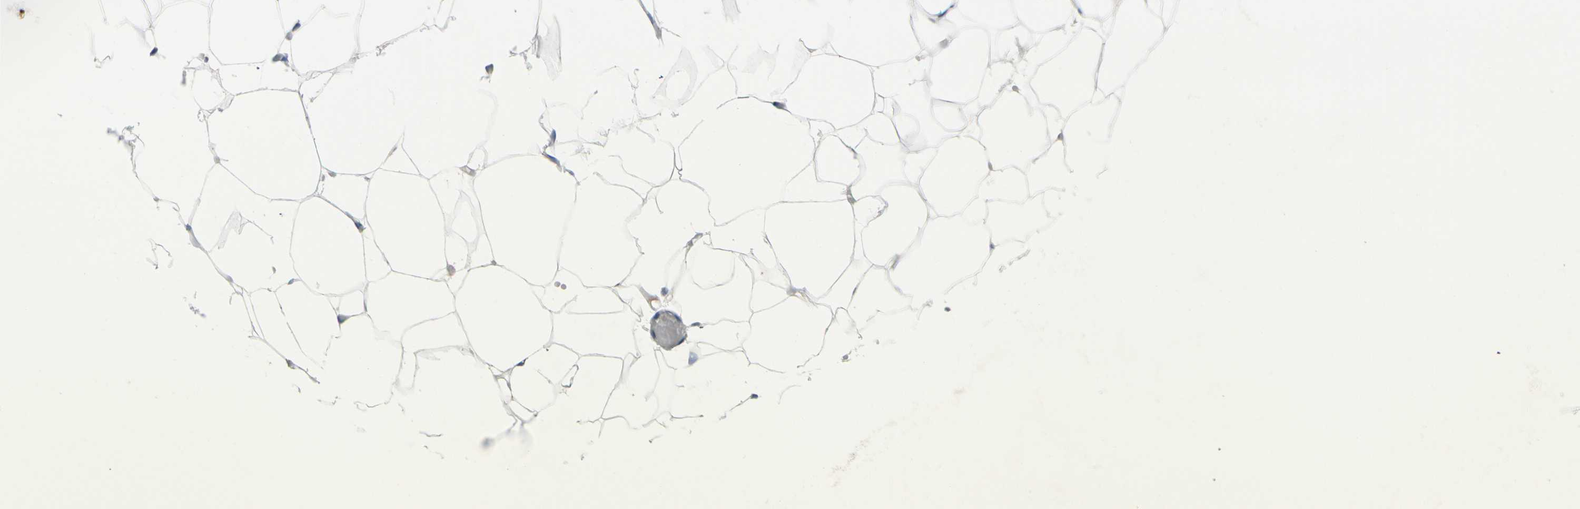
{"staining": {"intensity": "negative", "quantity": "none", "location": "none"}, "tissue": "adipose tissue", "cell_type": "Adipocytes", "image_type": "normal", "snomed": [{"axis": "morphology", "description": "Normal tissue, NOS"}, {"axis": "topography", "description": "Breast"}, {"axis": "topography", "description": "Adipose tissue"}], "caption": "Adipocytes show no significant protein positivity in unremarkable adipose tissue.", "gene": "ZNF132", "patient": {"sex": "female", "age": 25}}